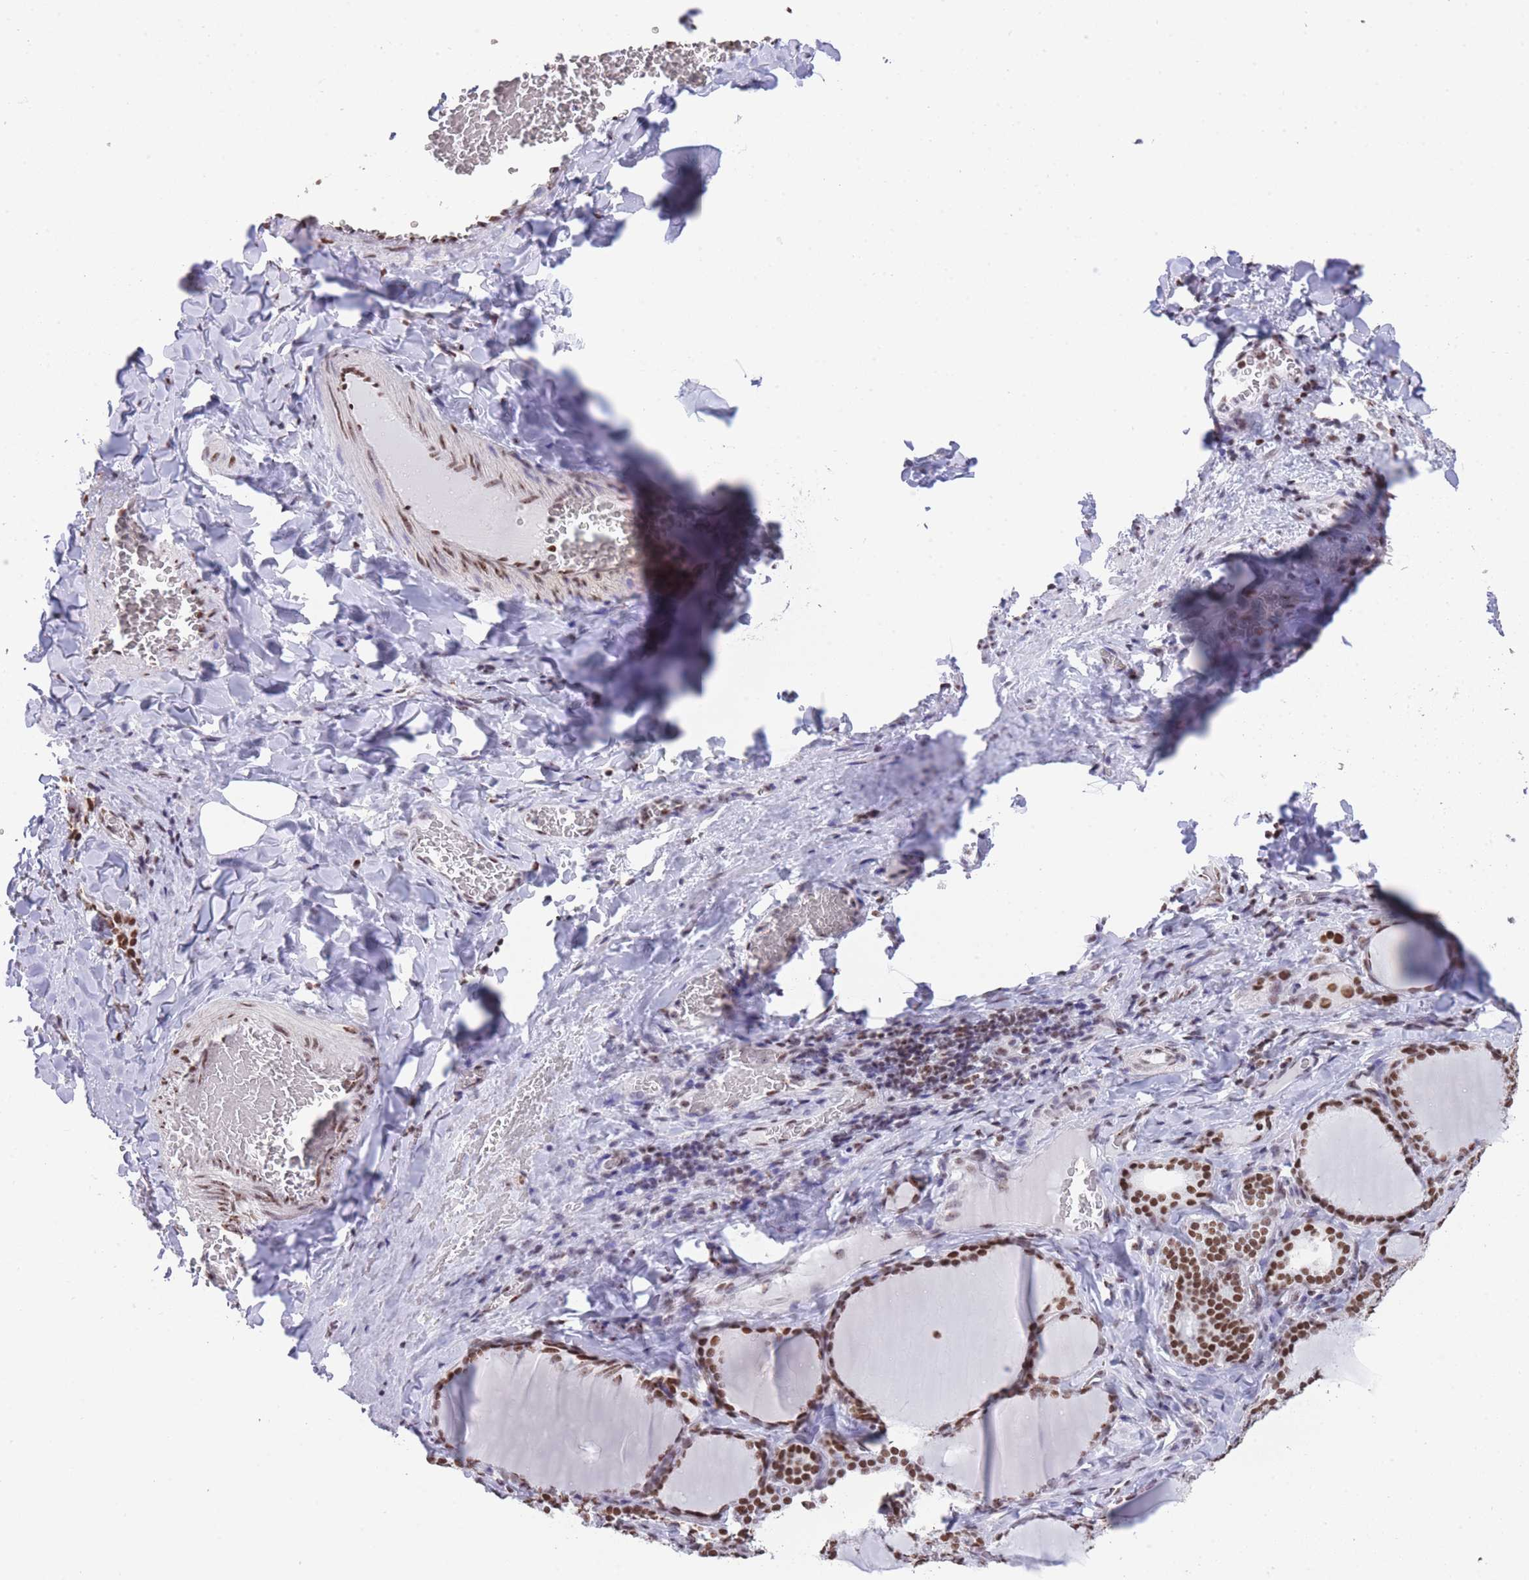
{"staining": {"intensity": "strong", "quantity": ">75%", "location": "nuclear"}, "tissue": "thyroid gland", "cell_type": "Glandular cells", "image_type": "normal", "snomed": [{"axis": "morphology", "description": "Normal tissue, NOS"}, {"axis": "topography", "description": "Thyroid gland"}], "caption": "Immunohistochemistry (IHC) of unremarkable human thyroid gland shows high levels of strong nuclear positivity in approximately >75% of glandular cells. (DAB (3,3'-diaminobenzidine) IHC with brightfield microscopy, high magnification).", "gene": "EVC2", "patient": {"sex": "female", "age": 31}}